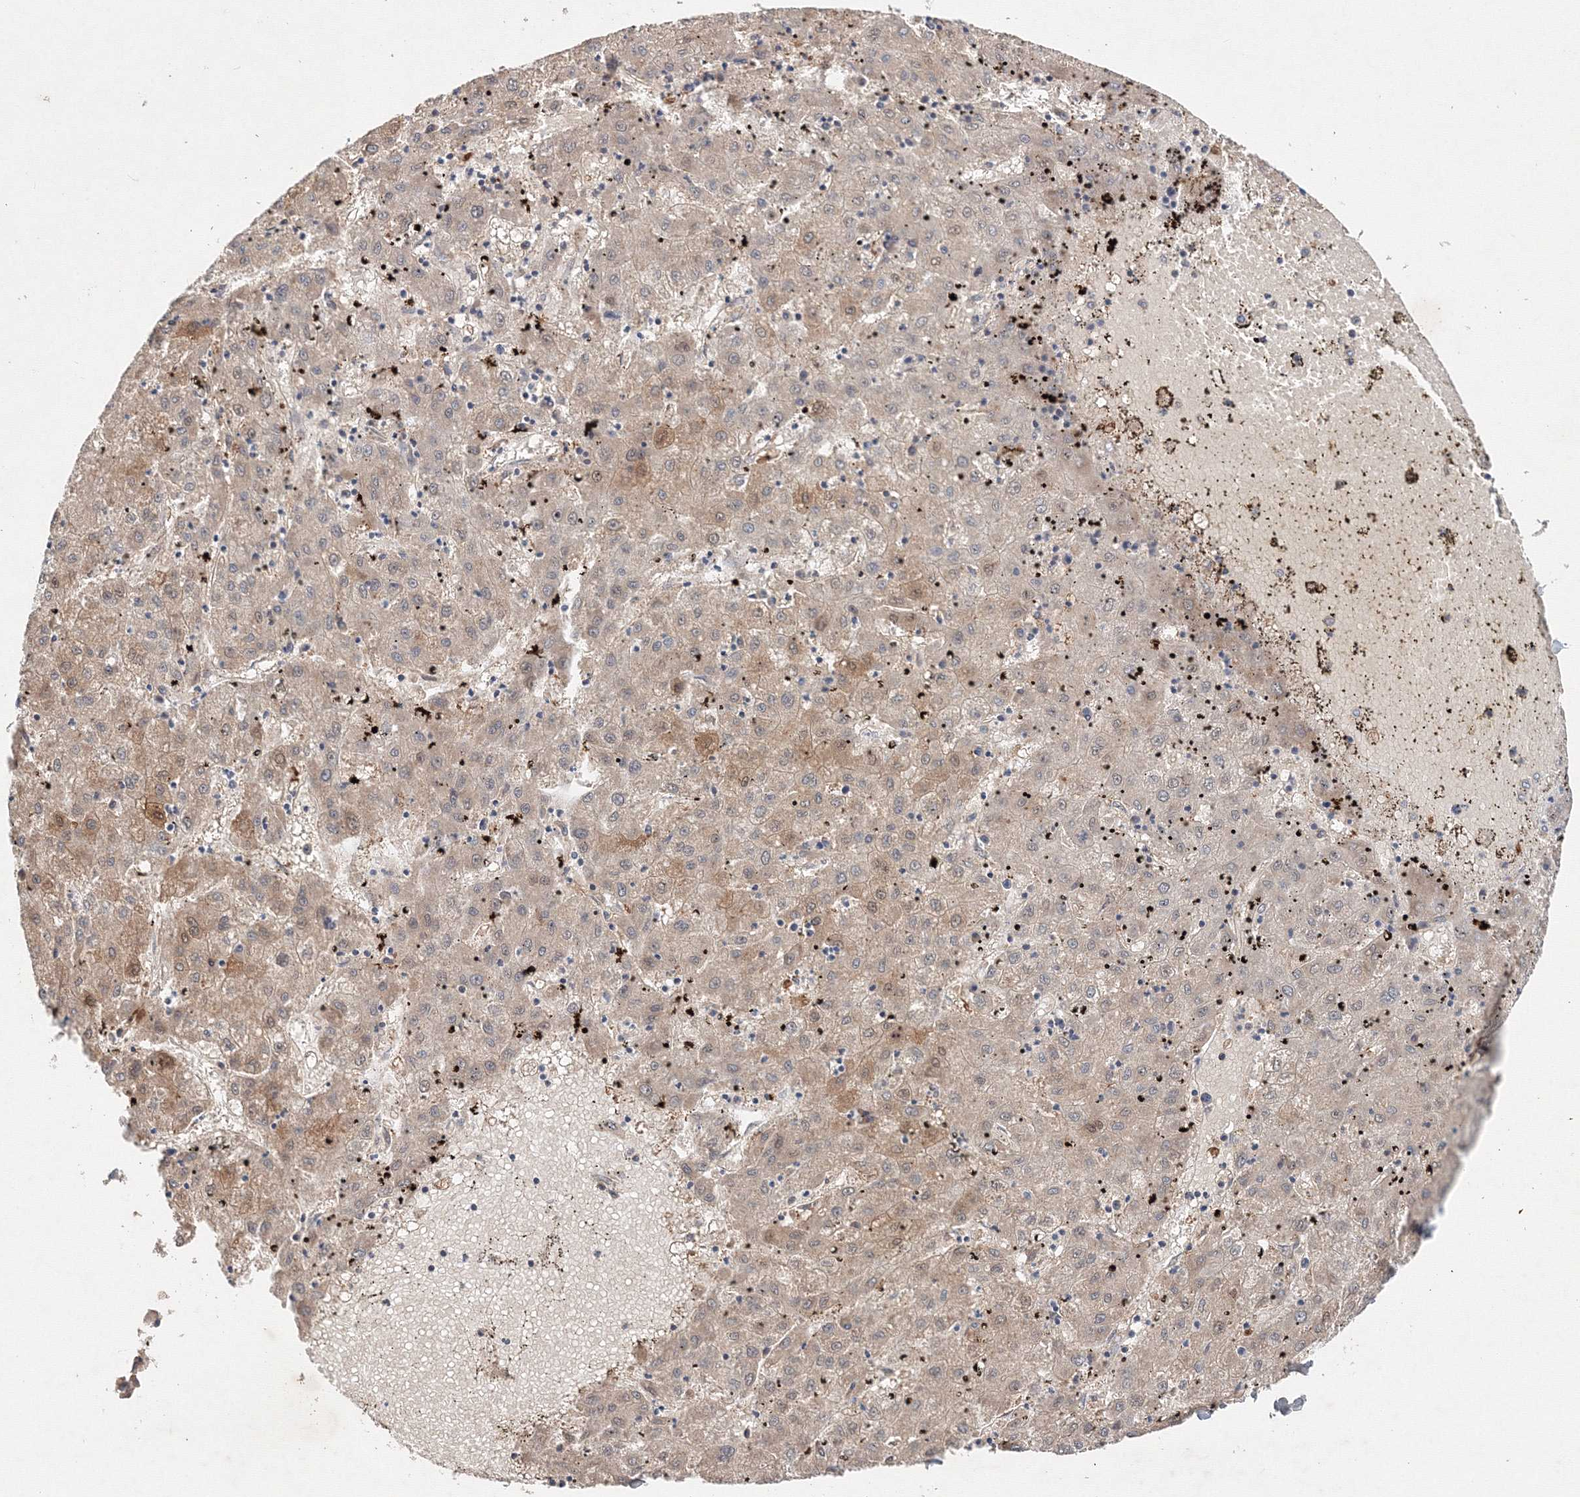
{"staining": {"intensity": "moderate", "quantity": "25%-75%", "location": "cytoplasmic/membranous,nuclear"}, "tissue": "liver cancer", "cell_type": "Tumor cells", "image_type": "cancer", "snomed": [{"axis": "morphology", "description": "Carcinoma, Hepatocellular, NOS"}, {"axis": "topography", "description": "Liver"}], "caption": "A high-resolution histopathology image shows immunohistochemistry staining of hepatocellular carcinoma (liver), which exhibits moderate cytoplasmic/membranous and nuclear positivity in about 25%-75% of tumor cells. Nuclei are stained in blue.", "gene": "WDR49", "patient": {"sex": "male", "age": 72}}